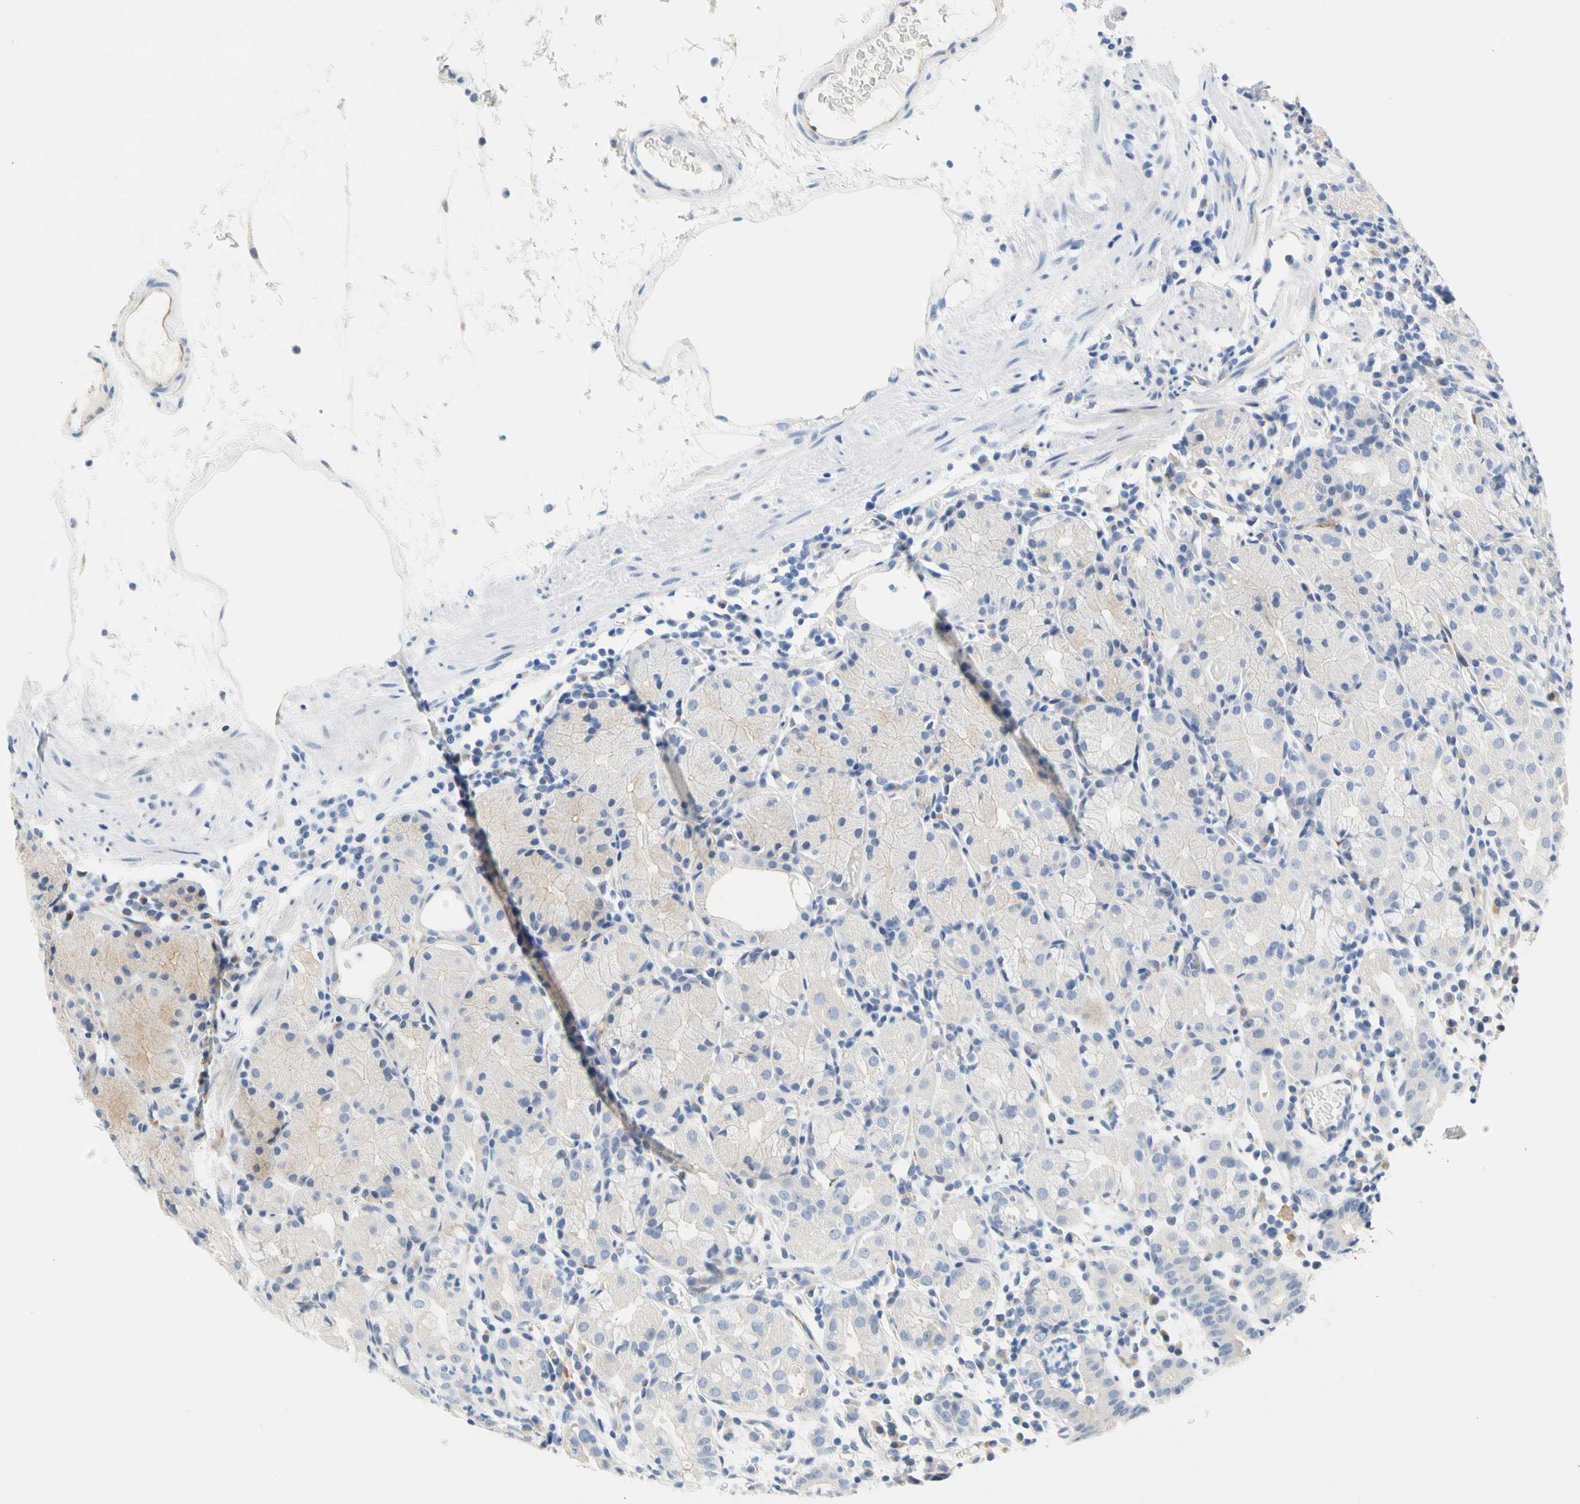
{"staining": {"intensity": "weak", "quantity": "<25%", "location": "cytoplasmic/membranous"}, "tissue": "stomach", "cell_type": "Glandular cells", "image_type": "normal", "snomed": [{"axis": "morphology", "description": "Normal tissue, NOS"}, {"axis": "topography", "description": "Stomach"}, {"axis": "topography", "description": "Stomach, lower"}], "caption": "An immunohistochemistry micrograph of normal stomach is shown. There is no staining in glandular cells of stomach.", "gene": "ZNF236", "patient": {"sex": "female", "age": 75}}